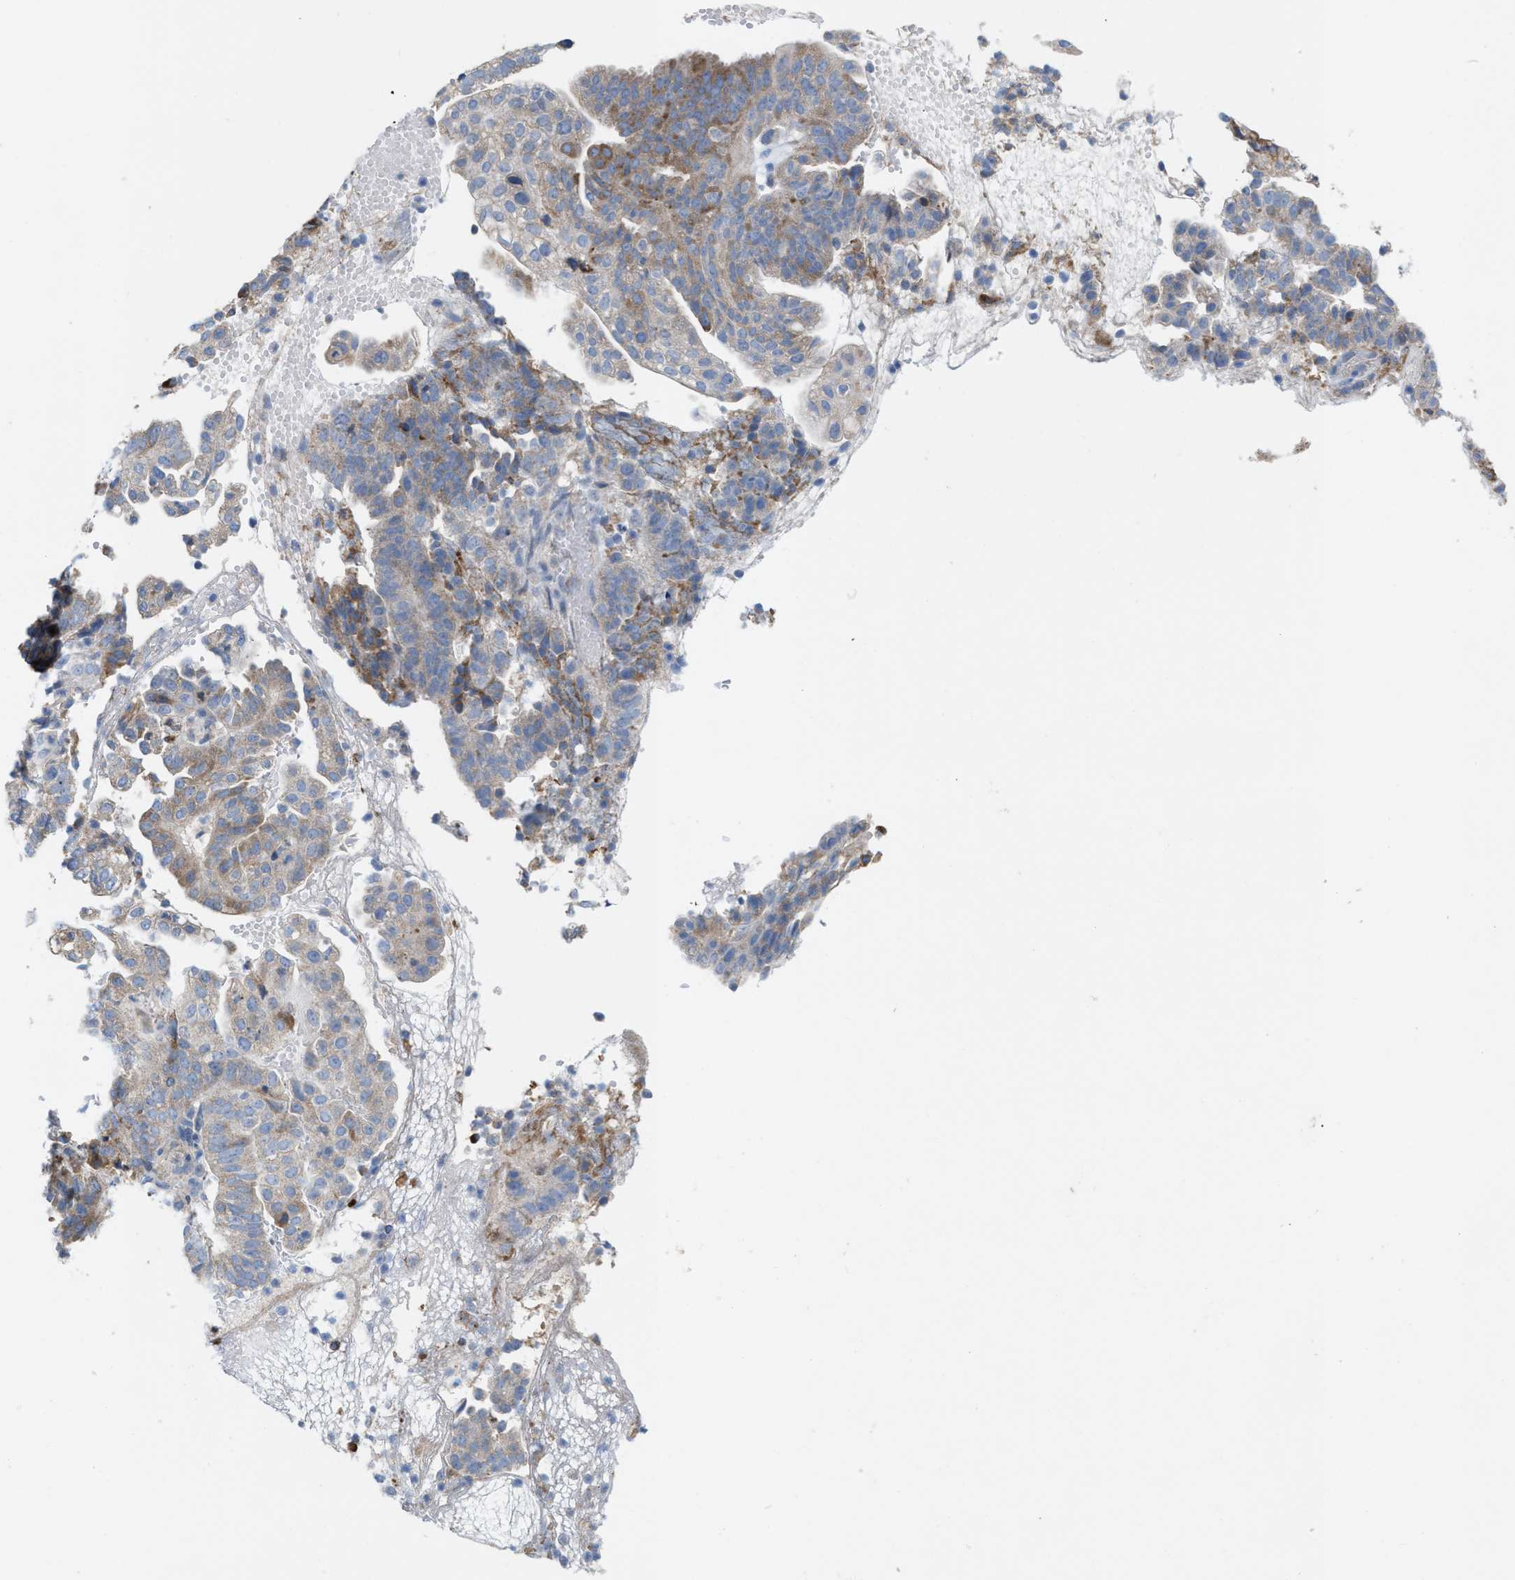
{"staining": {"intensity": "weak", "quantity": "25%-75%", "location": "cytoplasmic/membranous"}, "tissue": "endometrial cancer", "cell_type": "Tumor cells", "image_type": "cancer", "snomed": [{"axis": "morphology", "description": "Adenocarcinoma, NOS"}, {"axis": "topography", "description": "Endometrium"}], "caption": "Protein staining of adenocarcinoma (endometrial) tissue shows weak cytoplasmic/membranous staining in about 25%-75% of tumor cells. The staining was performed using DAB (3,3'-diaminobenzidine), with brown indicating positive protein expression. Nuclei are stained blue with hematoxylin.", "gene": "DYNC2I1", "patient": {"sex": "female", "age": 51}}